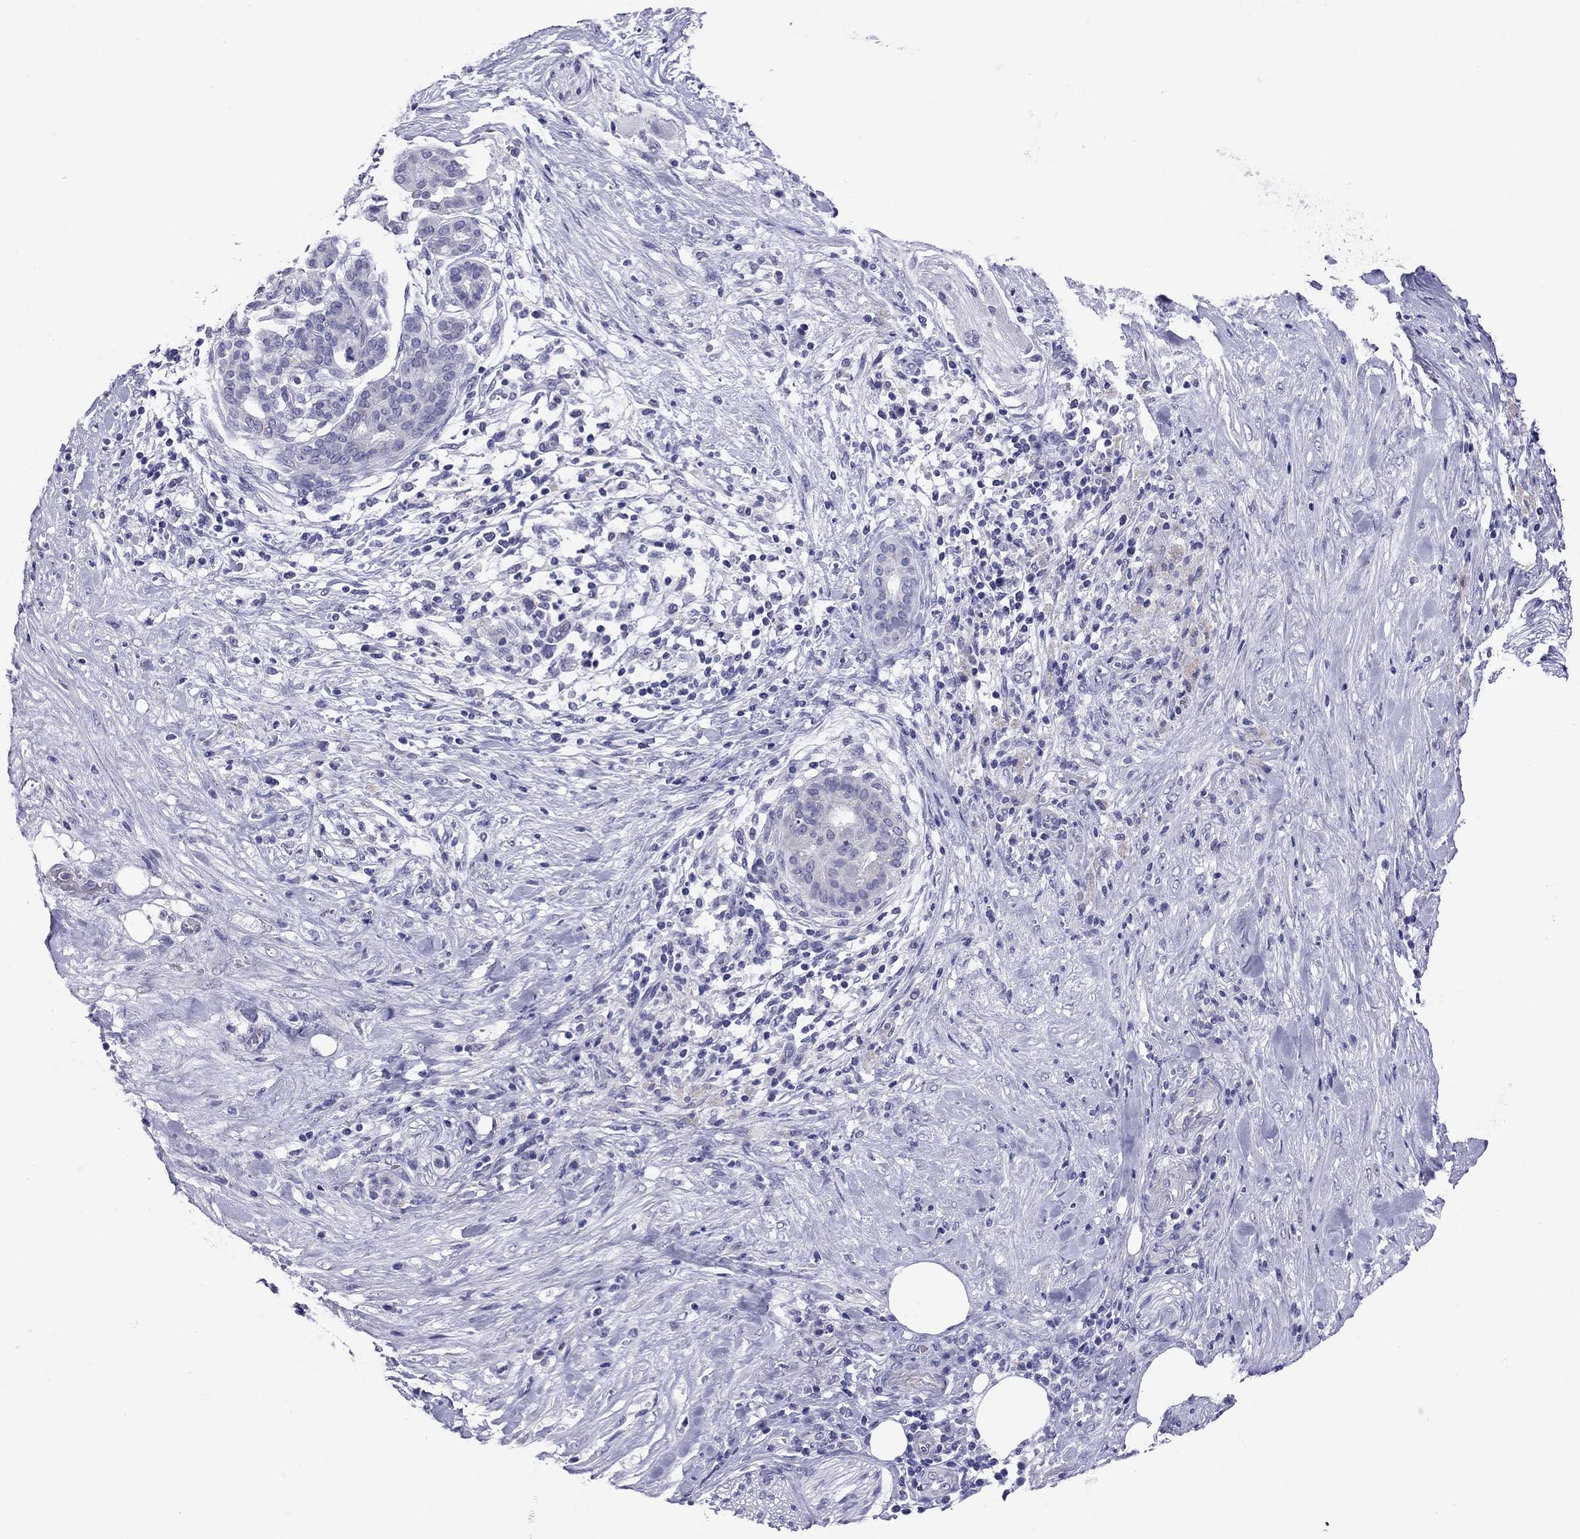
{"staining": {"intensity": "negative", "quantity": "none", "location": "none"}, "tissue": "pancreatic cancer", "cell_type": "Tumor cells", "image_type": "cancer", "snomed": [{"axis": "morphology", "description": "Adenocarcinoma, NOS"}, {"axis": "topography", "description": "Pancreas"}], "caption": "Immunohistochemistry of pancreatic cancer (adenocarcinoma) reveals no staining in tumor cells.", "gene": "ARMC12", "patient": {"sex": "male", "age": 44}}